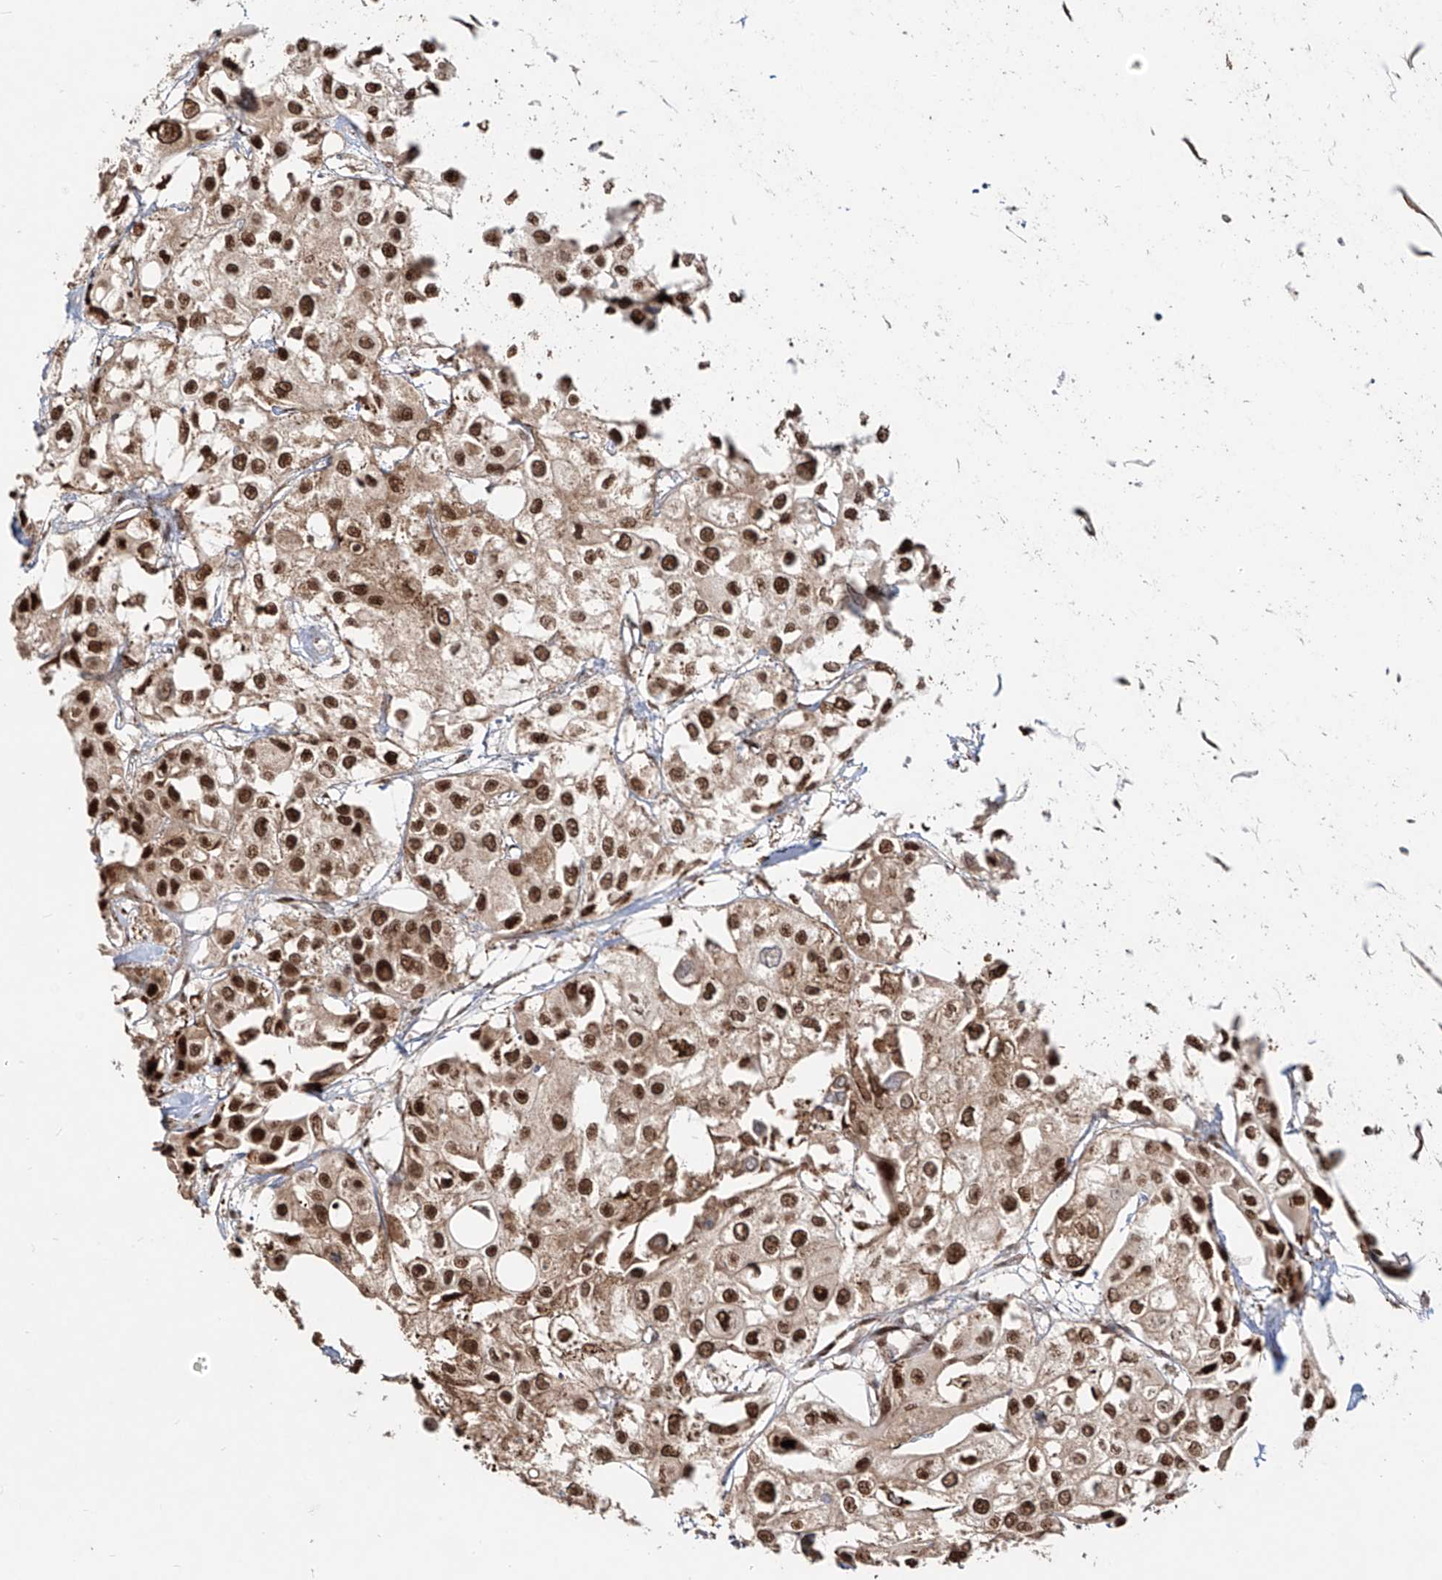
{"staining": {"intensity": "strong", "quantity": ">75%", "location": "nuclear"}, "tissue": "urothelial cancer", "cell_type": "Tumor cells", "image_type": "cancer", "snomed": [{"axis": "morphology", "description": "Urothelial carcinoma, High grade"}, {"axis": "topography", "description": "Urinary bladder"}], "caption": "Urothelial carcinoma (high-grade) stained with a brown dye exhibits strong nuclear positive expression in approximately >75% of tumor cells.", "gene": "ZNF710", "patient": {"sex": "male", "age": 64}}